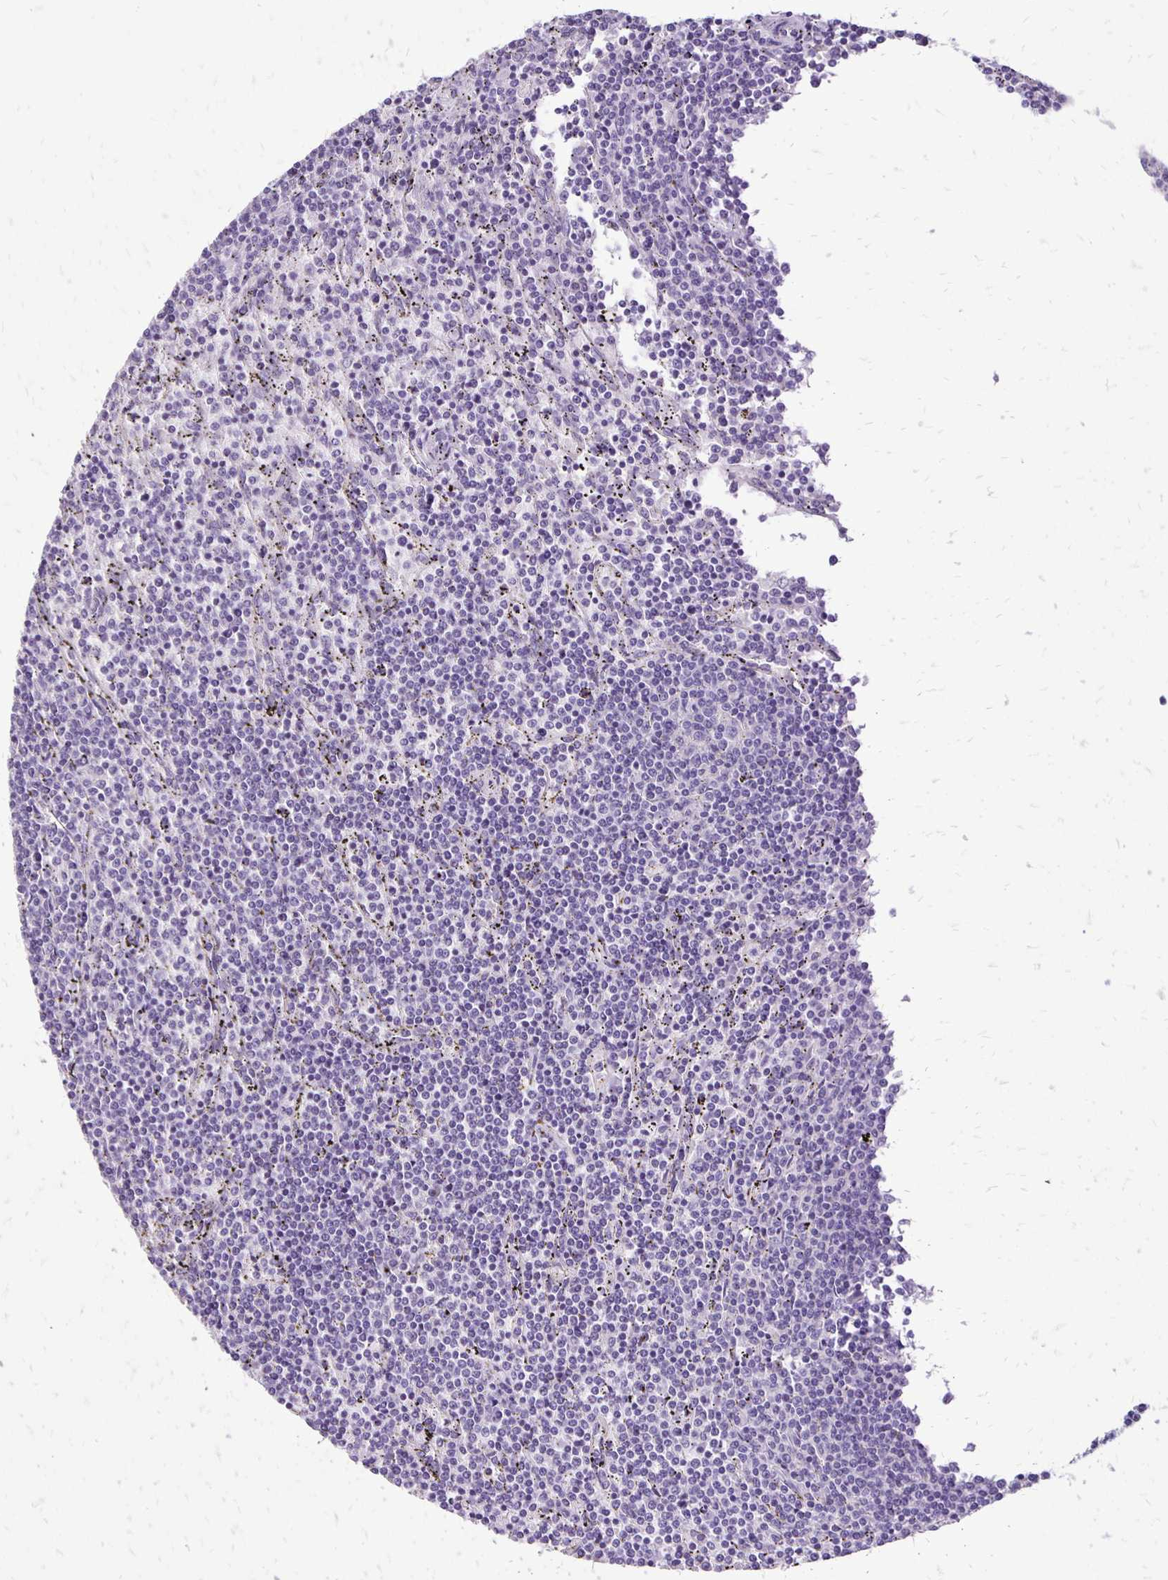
{"staining": {"intensity": "negative", "quantity": "none", "location": "none"}, "tissue": "lymphoma", "cell_type": "Tumor cells", "image_type": "cancer", "snomed": [{"axis": "morphology", "description": "Malignant lymphoma, non-Hodgkin's type, Low grade"}, {"axis": "topography", "description": "Spleen"}], "caption": "This is an immunohistochemistry photomicrograph of malignant lymphoma, non-Hodgkin's type (low-grade). There is no expression in tumor cells.", "gene": "ANKRD45", "patient": {"sex": "female", "age": 50}}